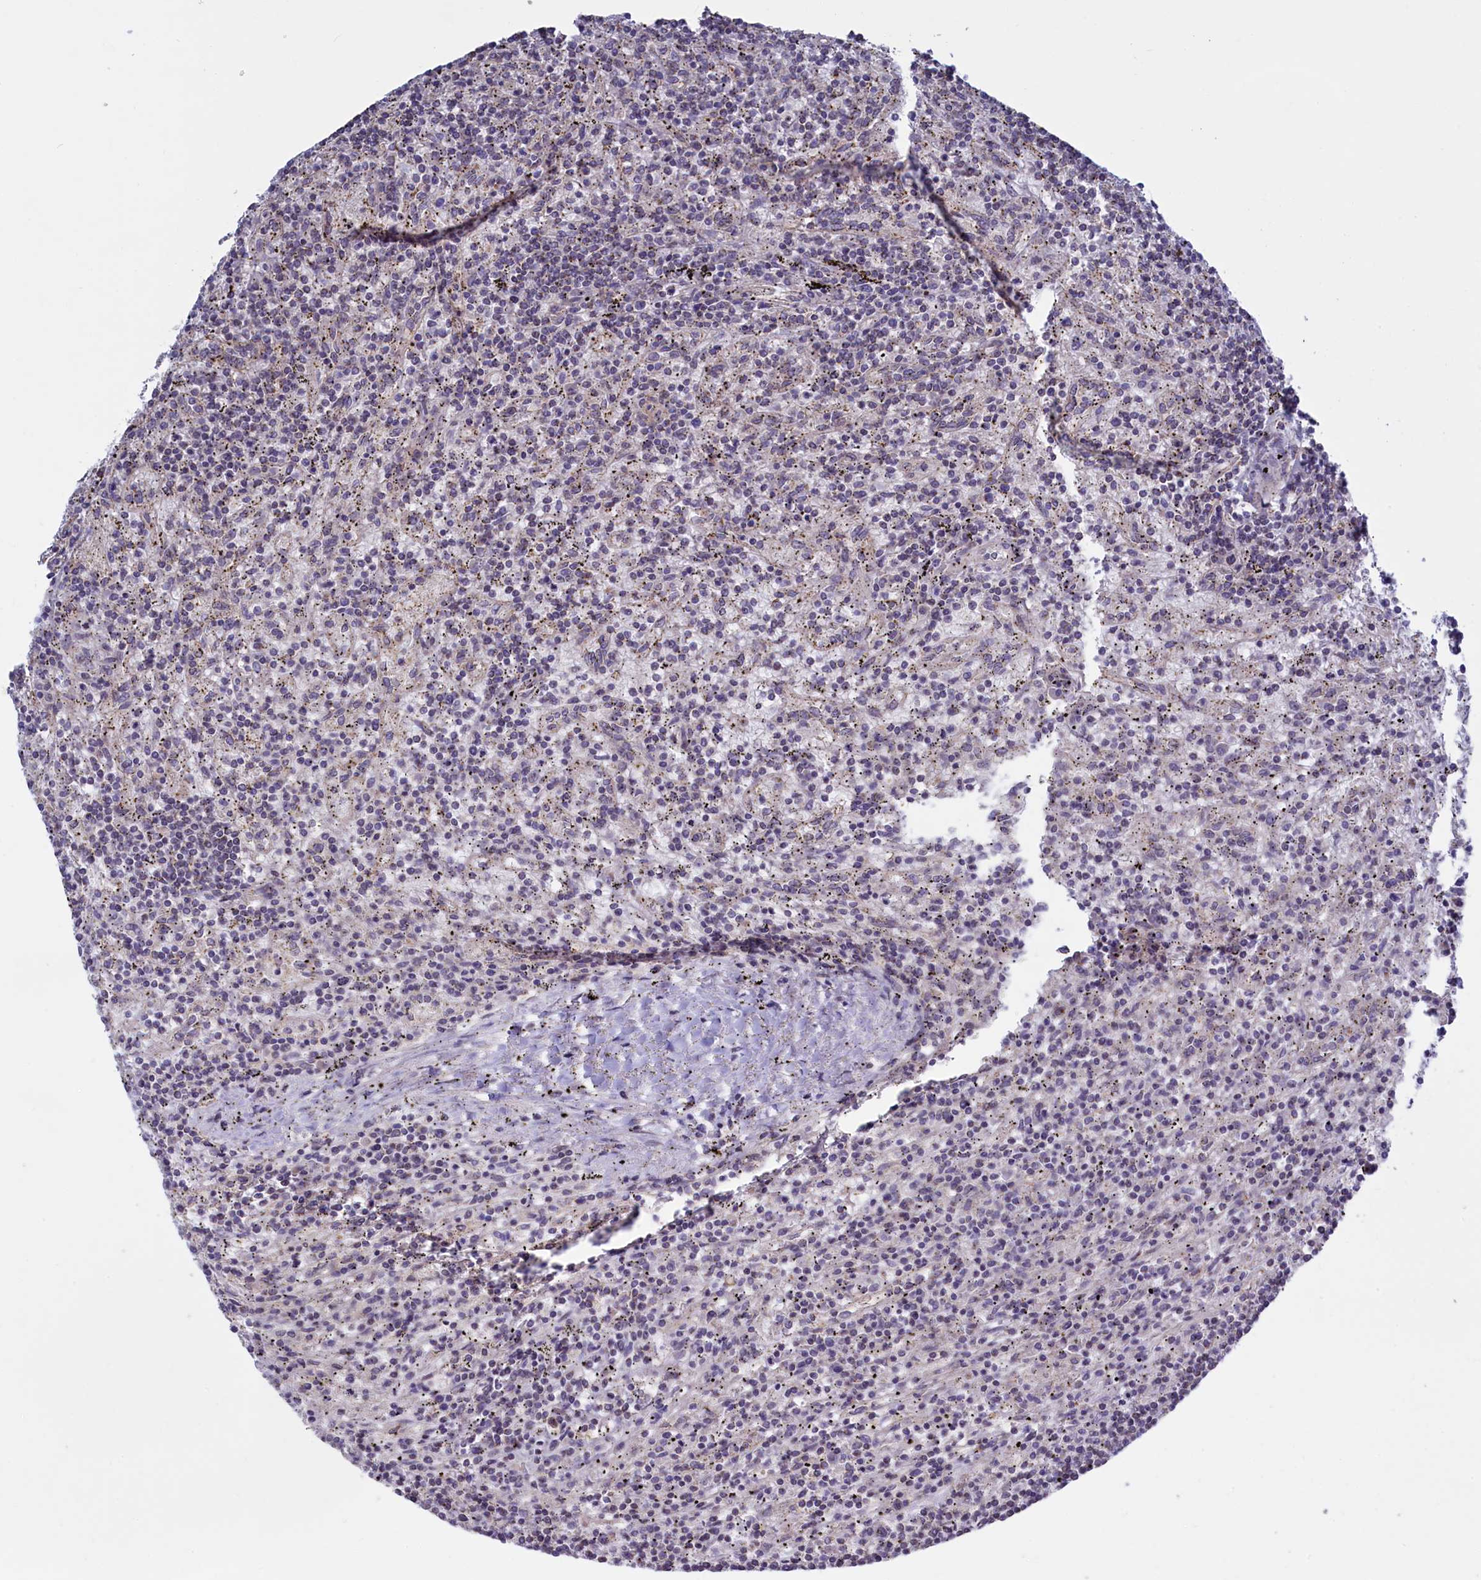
{"staining": {"intensity": "weak", "quantity": "<25%", "location": "cytoplasmic/membranous"}, "tissue": "lymphoma", "cell_type": "Tumor cells", "image_type": "cancer", "snomed": [{"axis": "morphology", "description": "Malignant lymphoma, non-Hodgkin's type, Low grade"}, {"axis": "topography", "description": "Spleen"}], "caption": "This is an IHC micrograph of malignant lymphoma, non-Hodgkin's type (low-grade). There is no expression in tumor cells.", "gene": "HYKK", "patient": {"sex": "male", "age": 76}}